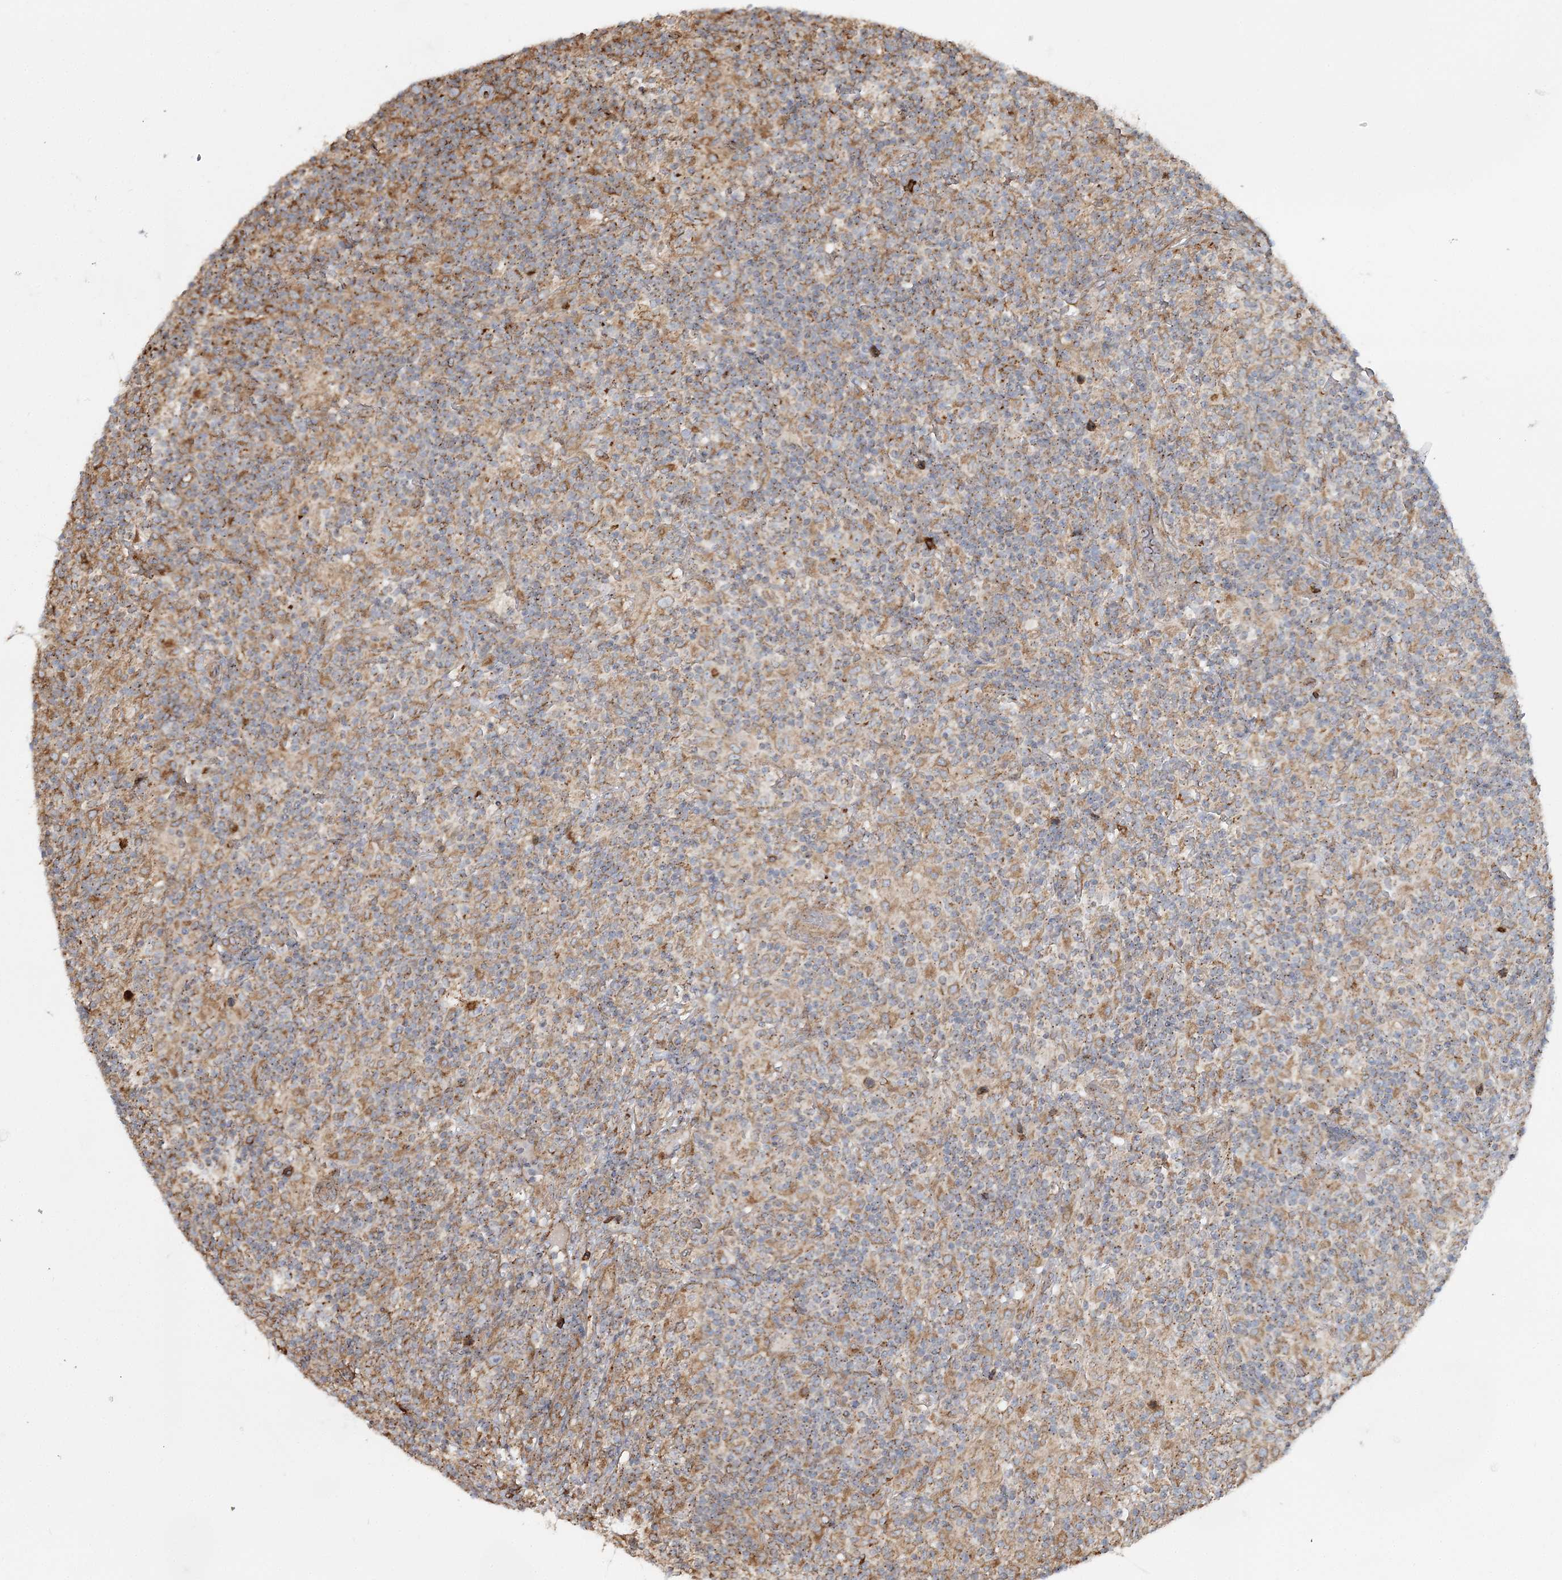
{"staining": {"intensity": "weak", "quantity": ">75%", "location": "cytoplasmic/membranous"}, "tissue": "lymphoma", "cell_type": "Tumor cells", "image_type": "cancer", "snomed": [{"axis": "morphology", "description": "Hodgkin's disease, NOS"}, {"axis": "topography", "description": "Lymph node"}], "caption": "Lymphoma tissue reveals weak cytoplasmic/membranous positivity in approximately >75% of tumor cells, visualized by immunohistochemistry.", "gene": "TRAF3IP2", "patient": {"sex": "male", "age": 70}}